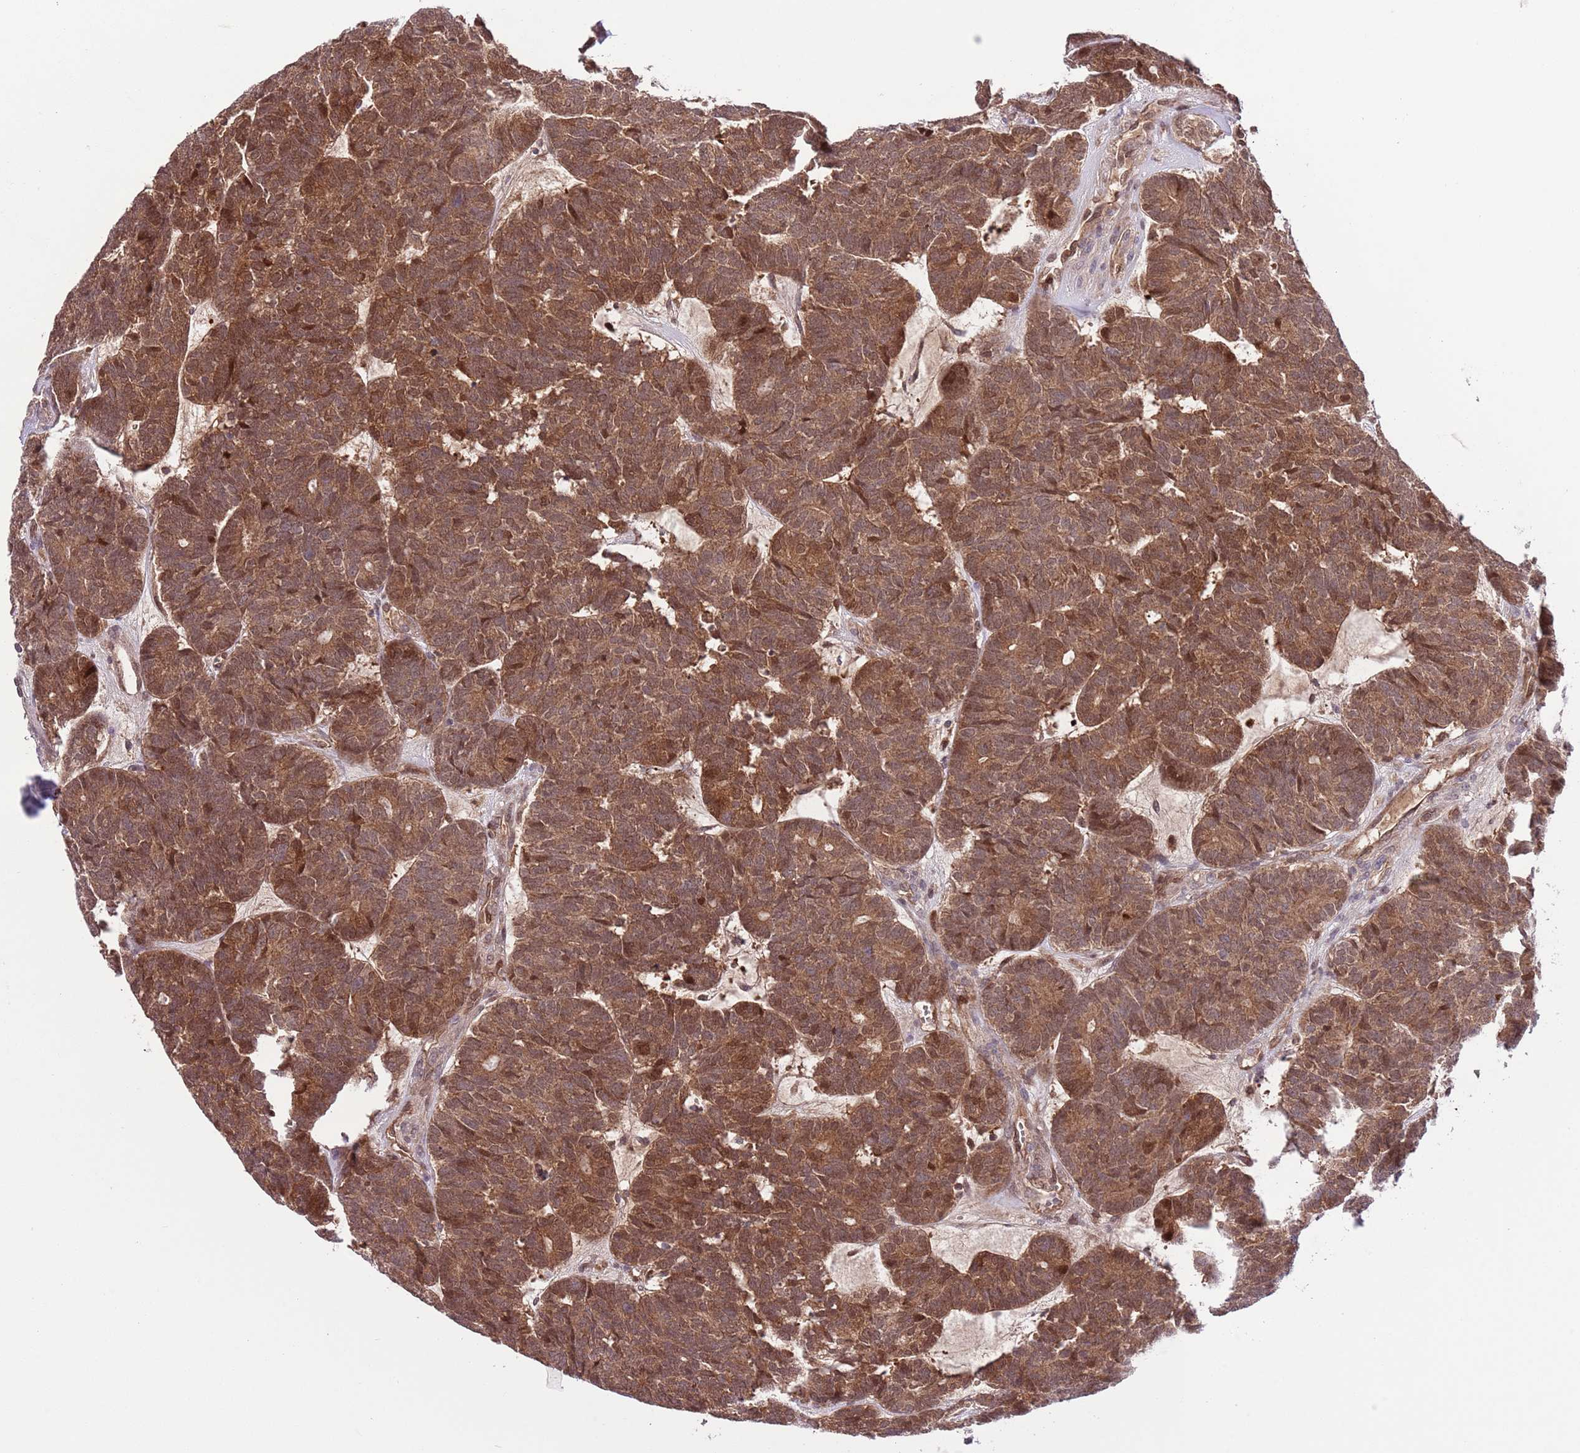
{"staining": {"intensity": "moderate", "quantity": ">75%", "location": "cytoplasmic/membranous"}, "tissue": "head and neck cancer", "cell_type": "Tumor cells", "image_type": "cancer", "snomed": [{"axis": "morphology", "description": "Adenocarcinoma, NOS"}, {"axis": "topography", "description": "Head-Neck"}], "caption": "Immunohistochemical staining of human head and neck adenocarcinoma shows moderate cytoplasmic/membranous protein staining in about >75% of tumor cells.", "gene": "HDHD2", "patient": {"sex": "female", "age": 81}}